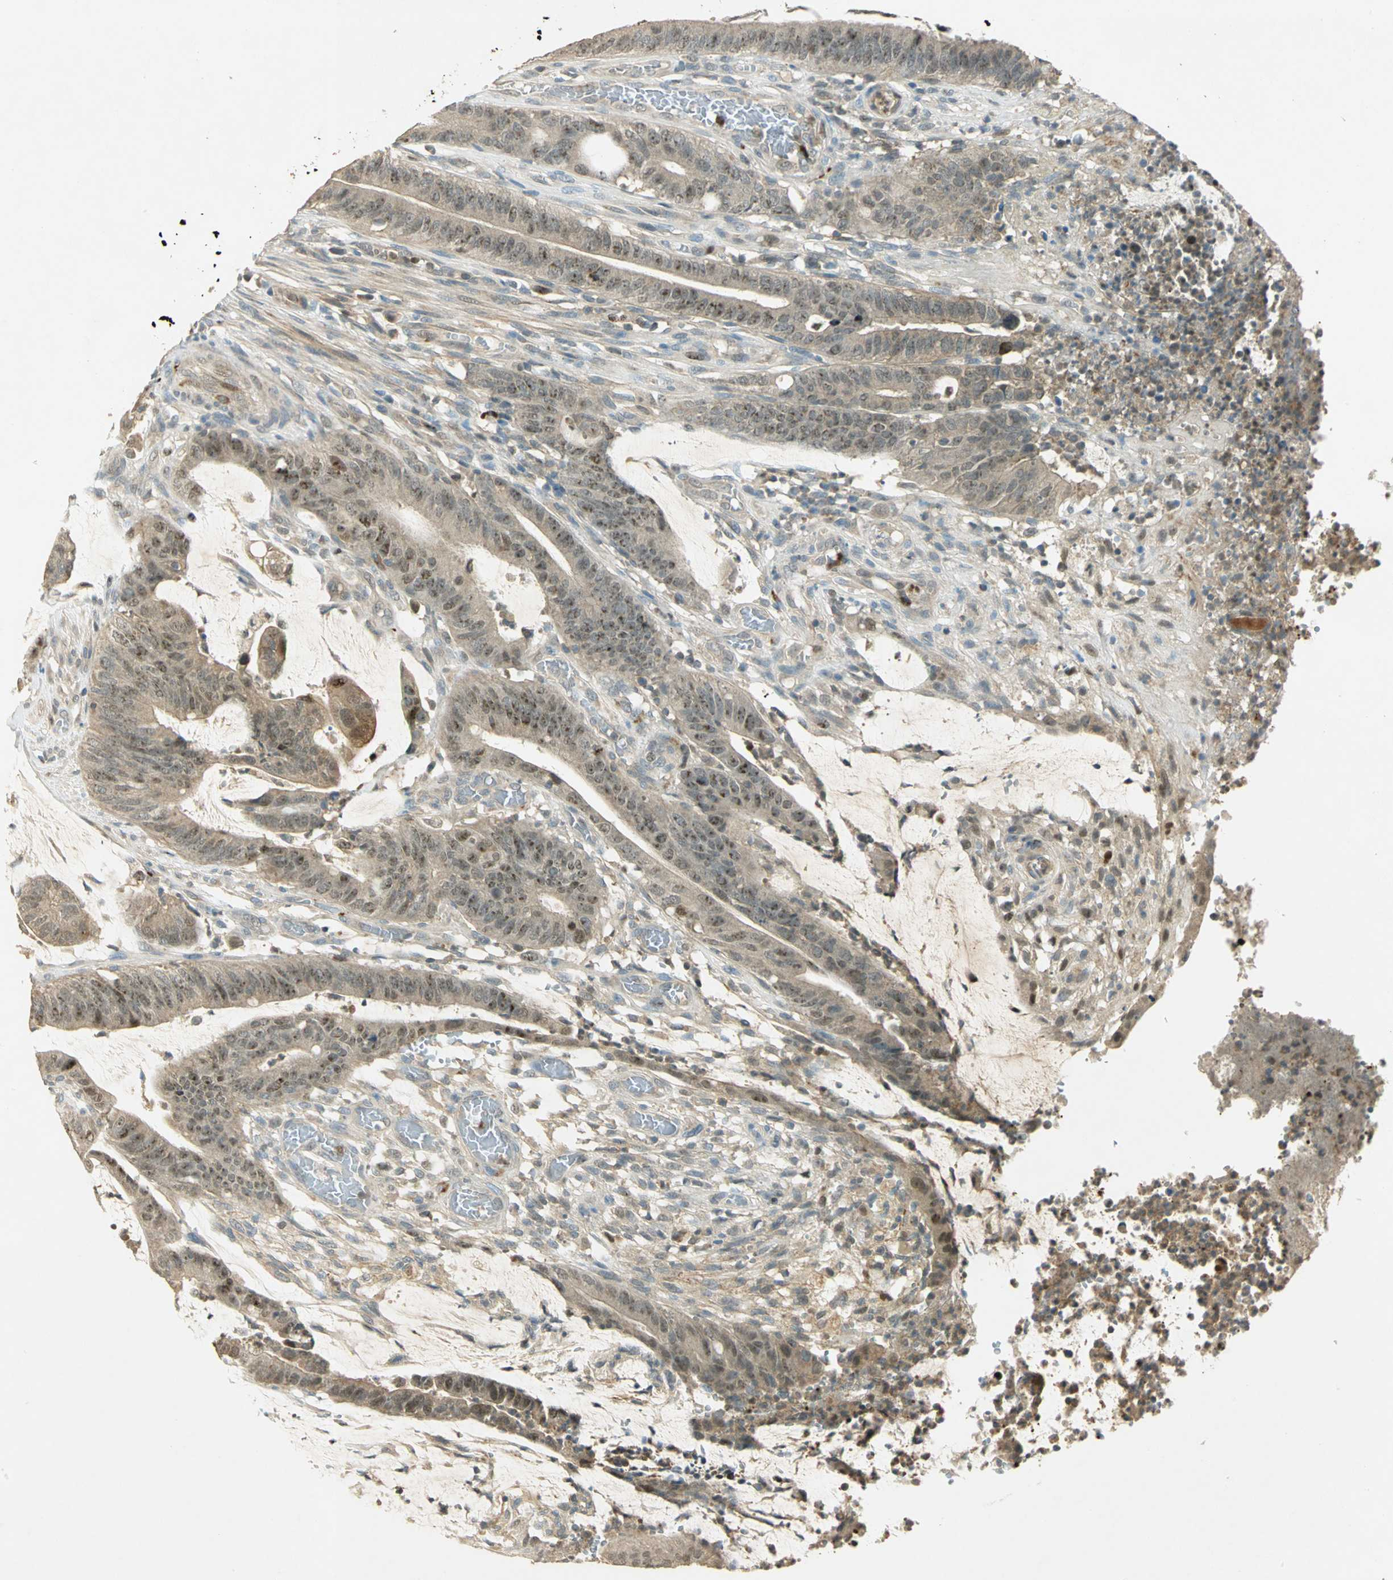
{"staining": {"intensity": "moderate", "quantity": ">75%", "location": "cytoplasmic/membranous,nuclear"}, "tissue": "colorectal cancer", "cell_type": "Tumor cells", "image_type": "cancer", "snomed": [{"axis": "morphology", "description": "Adenocarcinoma, NOS"}, {"axis": "topography", "description": "Rectum"}], "caption": "IHC micrograph of neoplastic tissue: adenocarcinoma (colorectal) stained using immunohistochemistry displays medium levels of moderate protein expression localized specifically in the cytoplasmic/membranous and nuclear of tumor cells, appearing as a cytoplasmic/membranous and nuclear brown color.", "gene": "BIRC2", "patient": {"sex": "female", "age": 66}}